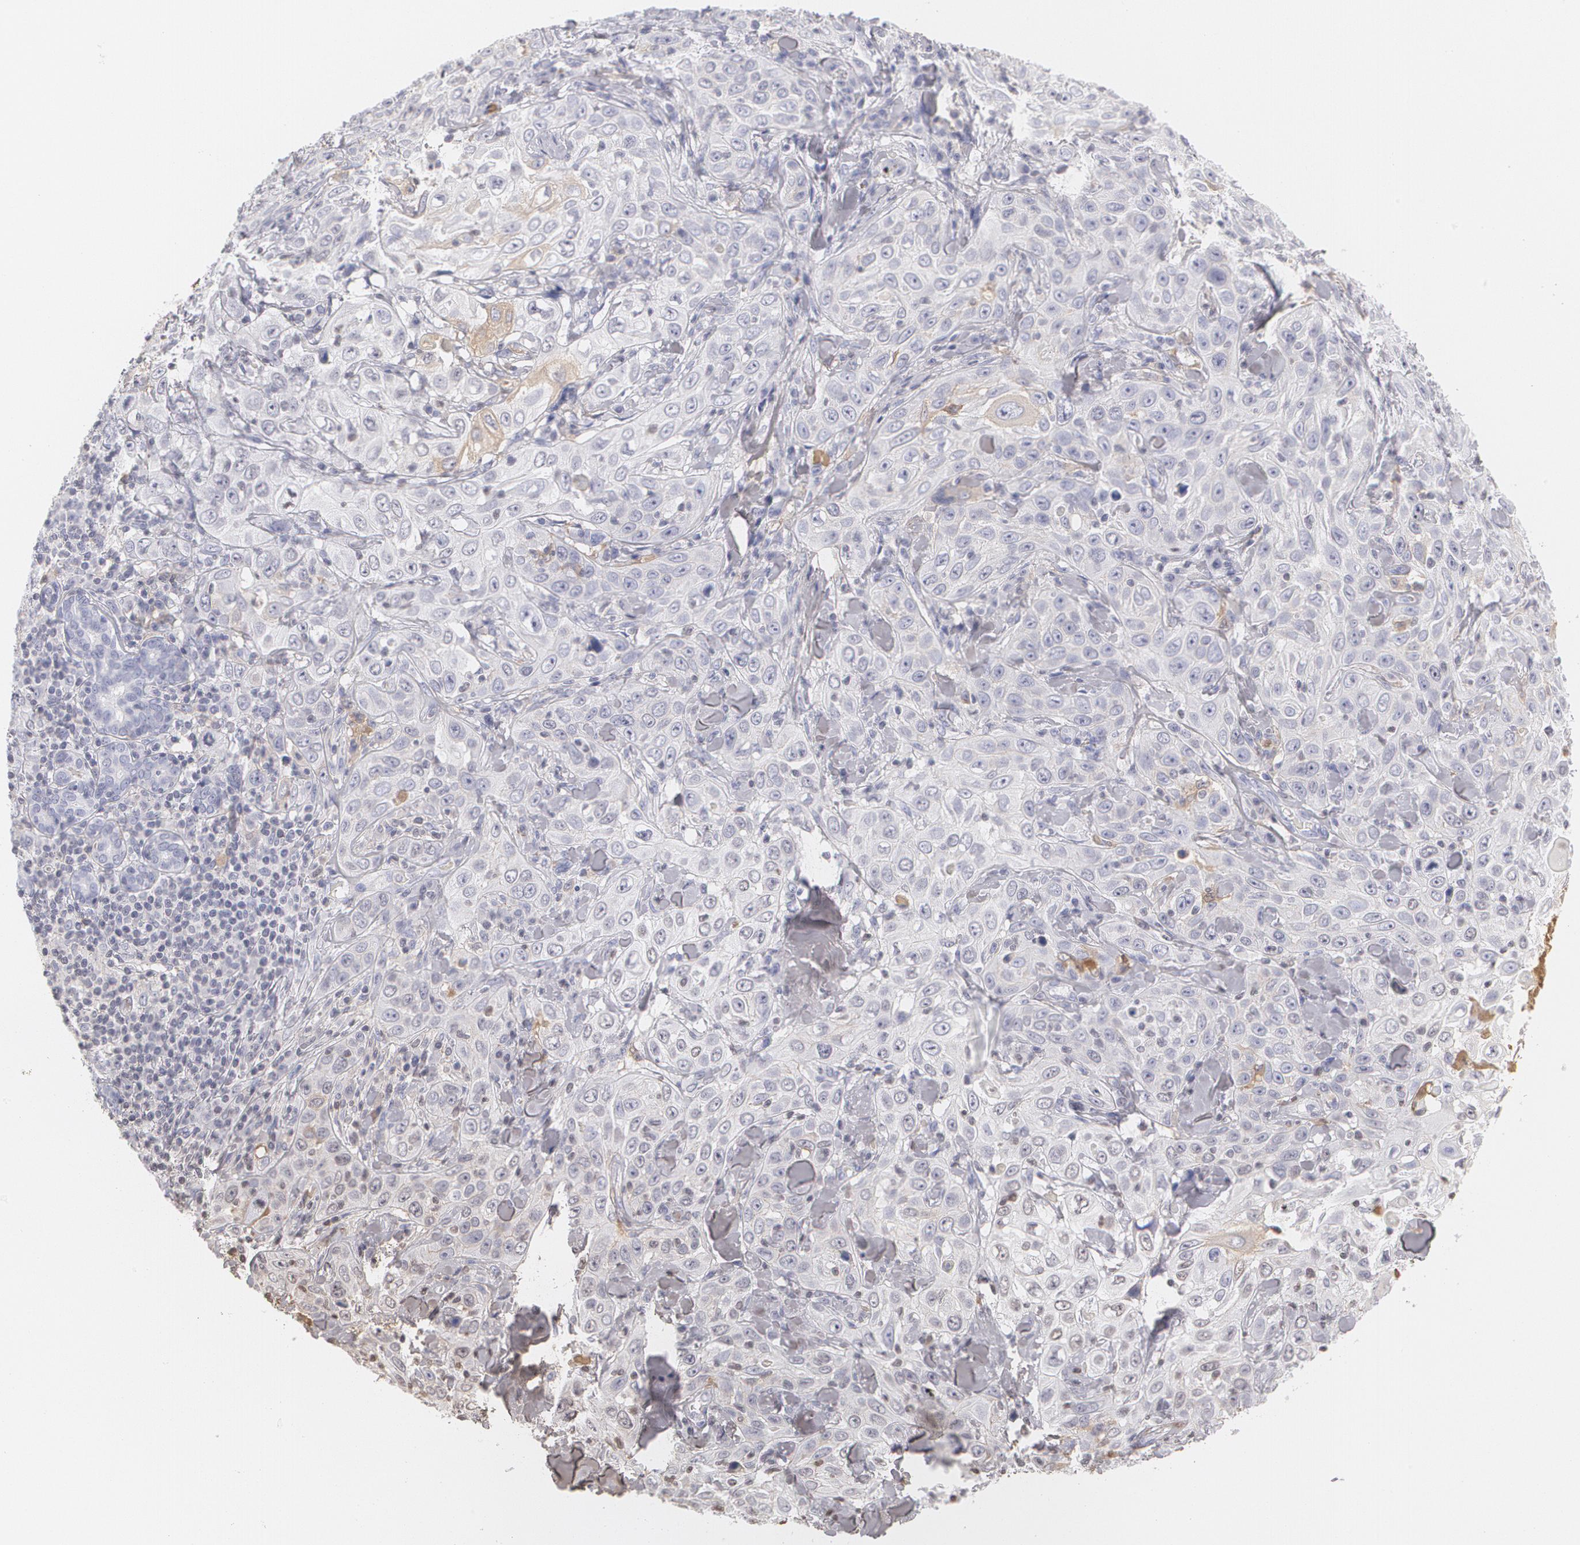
{"staining": {"intensity": "negative", "quantity": "none", "location": "none"}, "tissue": "skin cancer", "cell_type": "Tumor cells", "image_type": "cancer", "snomed": [{"axis": "morphology", "description": "Squamous cell carcinoma, NOS"}, {"axis": "topography", "description": "Skin"}], "caption": "High magnification brightfield microscopy of skin squamous cell carcinoma stained with DAB (brown) and counterstained with hematoxylin (blue): tumor cells show no significant positivity. (DAB immunohistochemistry (IHC), high magnification).", "gene": "SERPINA1", "patient": {"sex": "male", "age": 84}}